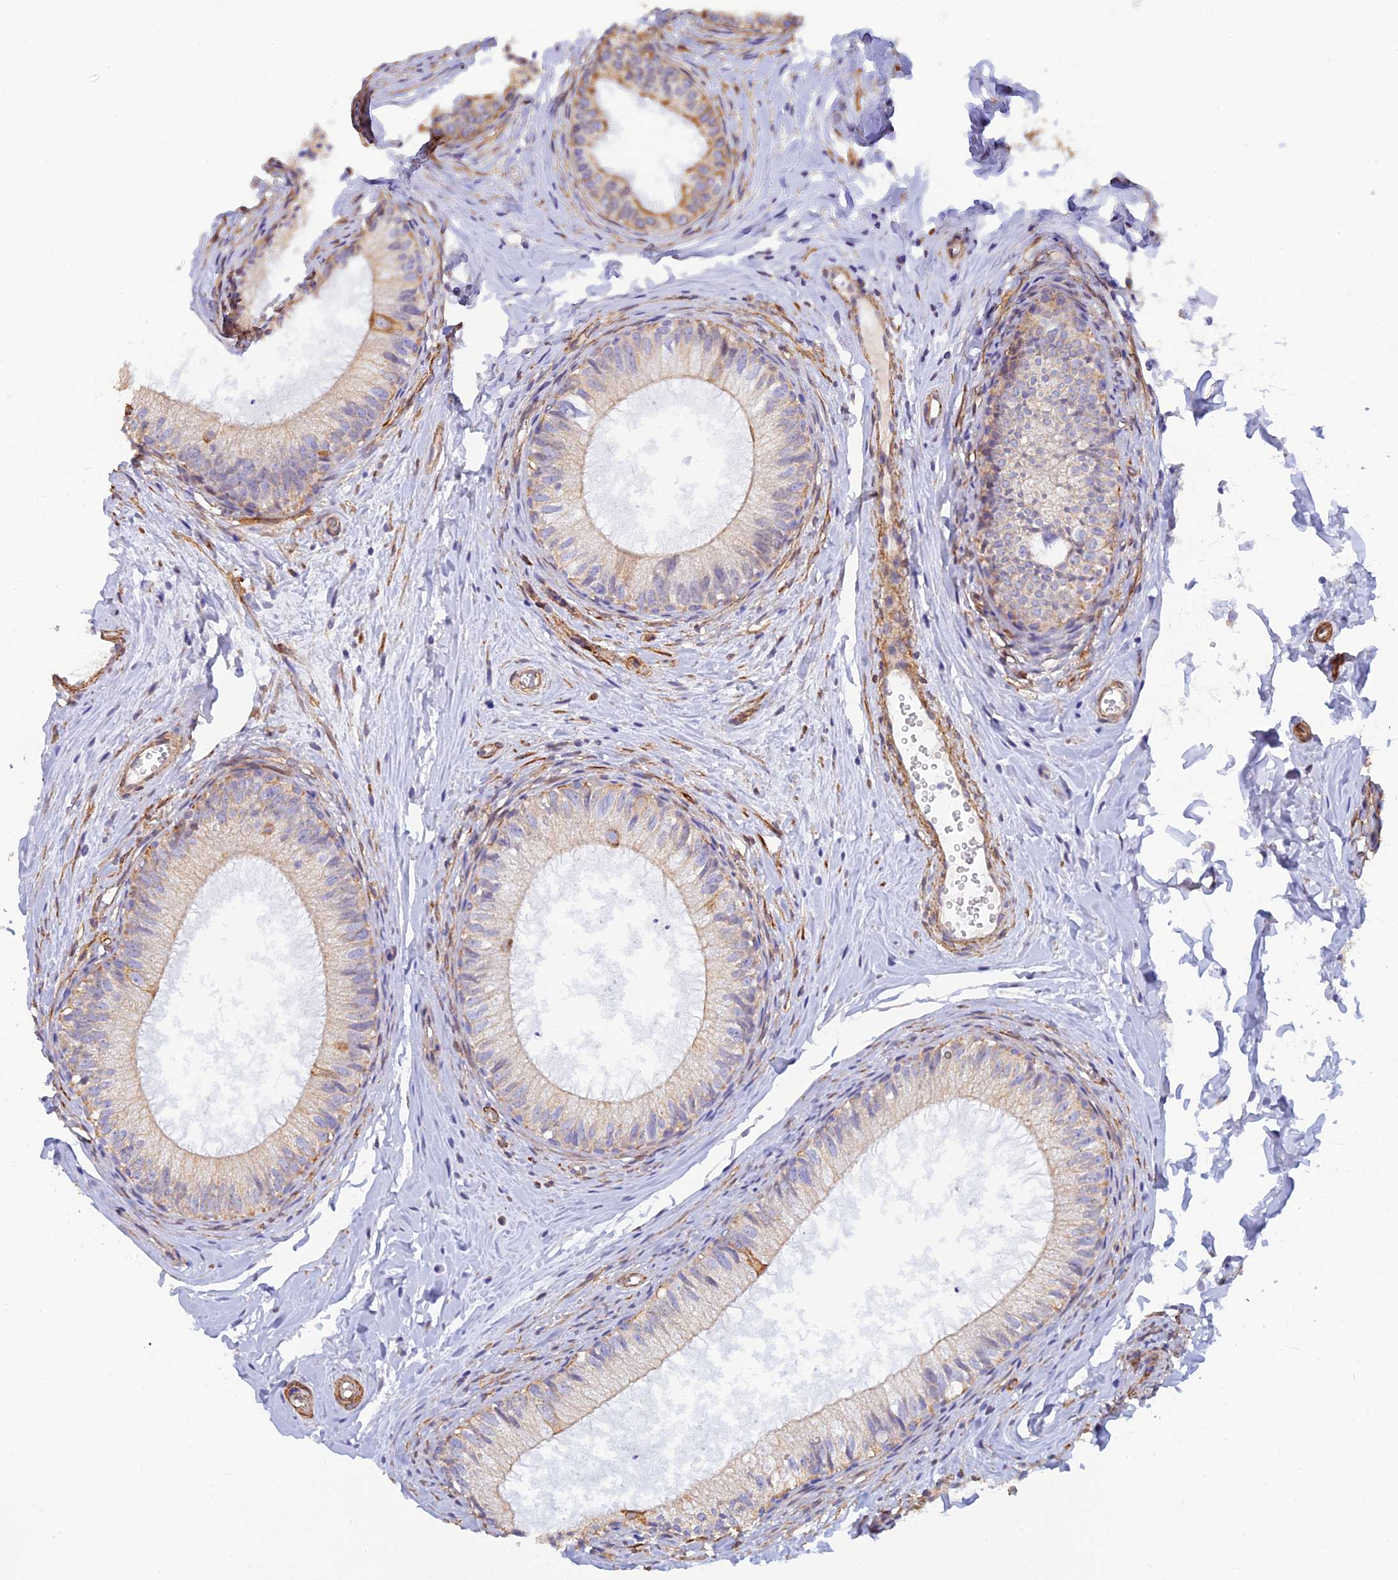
{"staining": {"intensity": "moderate", "quantity": "<25%", "location": "cytoplasmic/membranous"}, "tissue": "epididymis", "cell_type": "Glandular cells", "image_type": "normal", "snomed": [{"axis": "morphology", "description": "Normal tissue, NOS"}, {"axis": "topography", "description": "Epididymis"}], "caption": "Moderate cytoplasmic/membranous expression for a protein is seen in approximately <25% of glandular cells of benign epididymis using immunohistochemistry.", "gene": "ALDH1L2", "patient": {"sex": "male", "age": 34}}